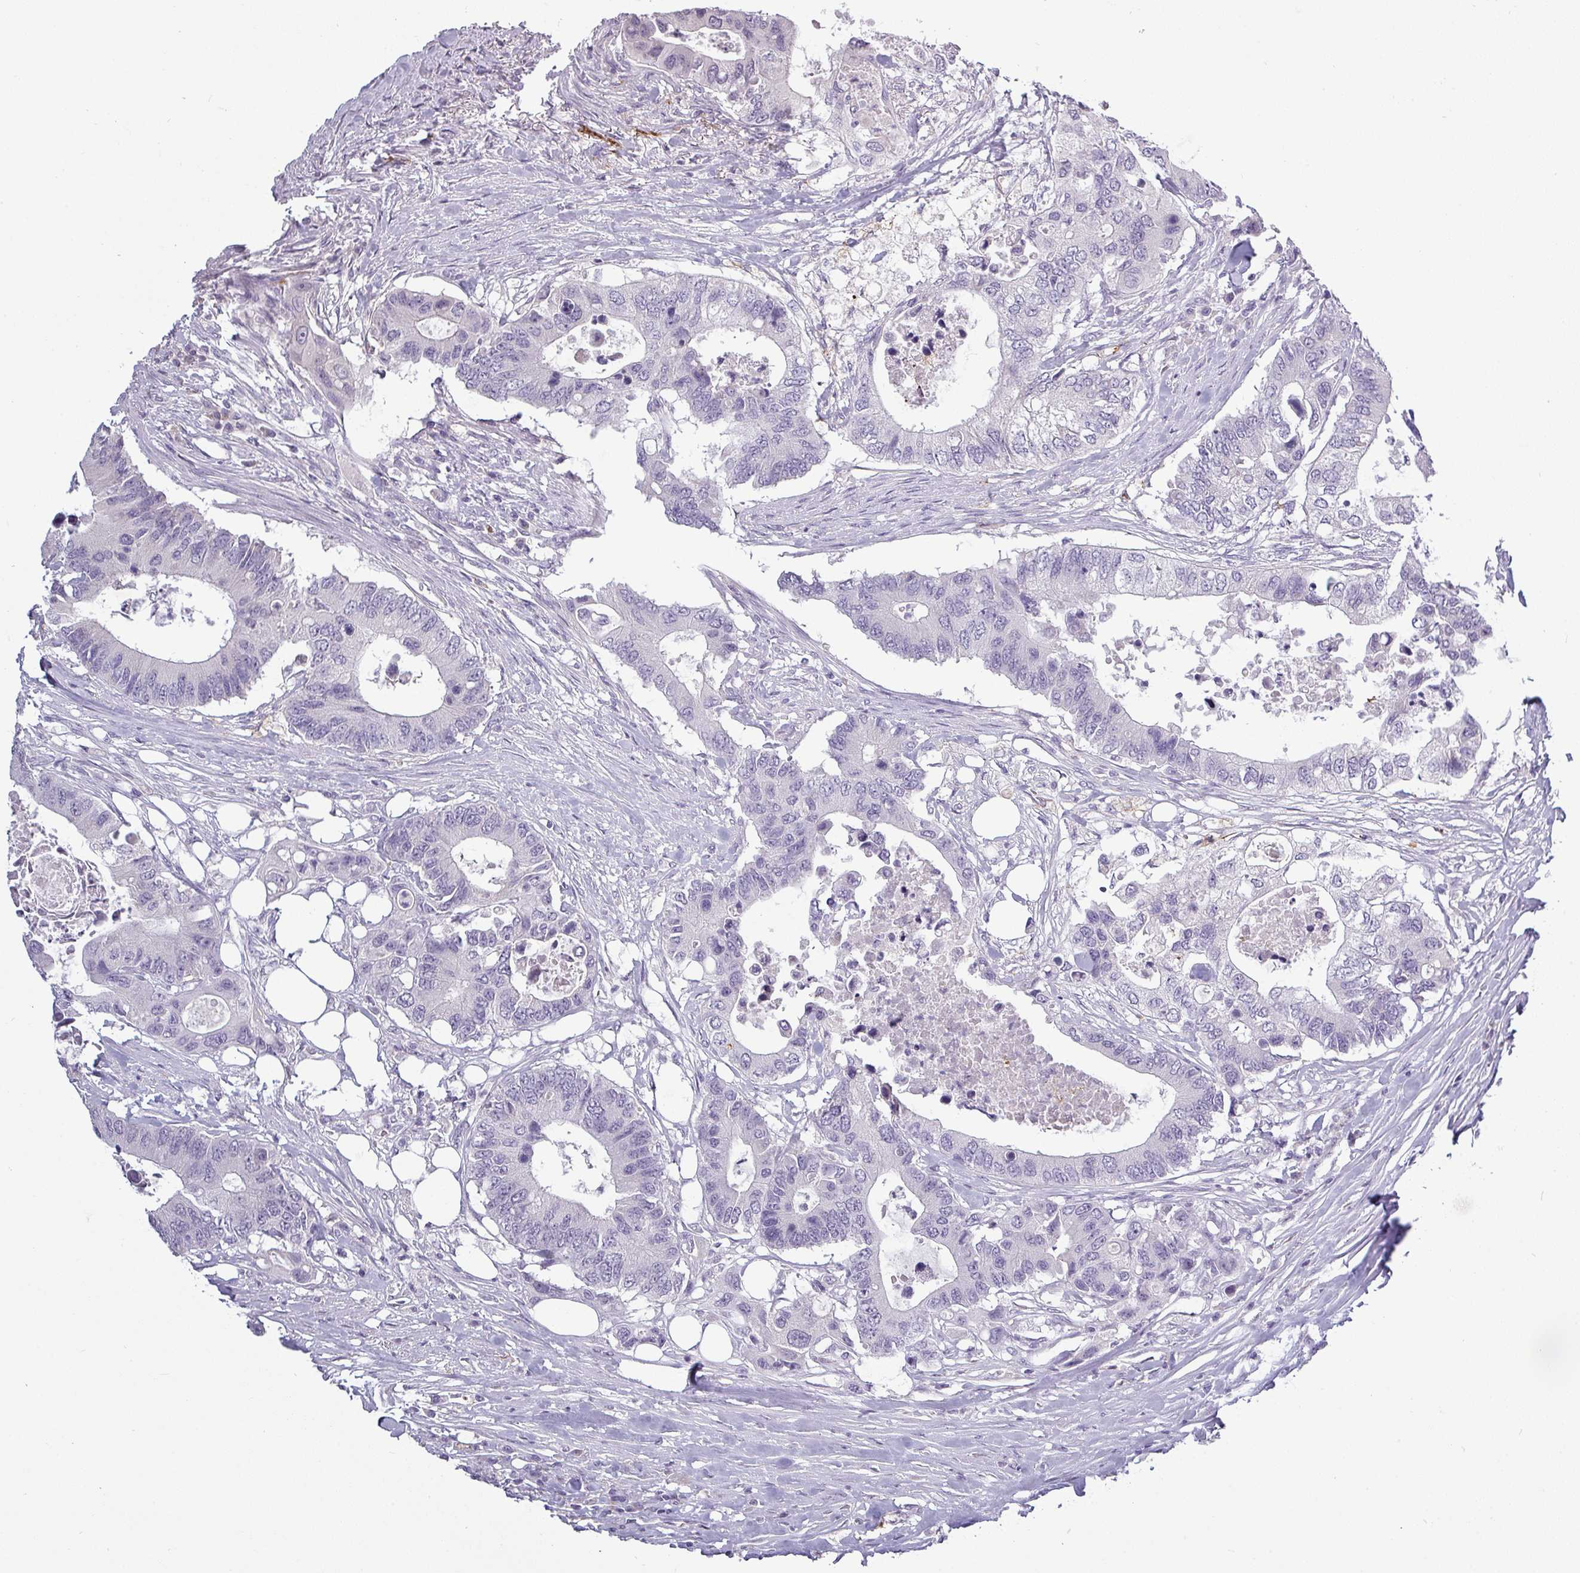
{"staining": {"intensity": "negative", "quantity": "none", "location": "none"}, "tissue": "colorectal cancer", "cell_type": "Tumor cells", "image_type": "cancer", "snomed": [{"axis": "morphology", "description": "Adenocarcinoma, NOS"}, {"axis": "topography", "description": "Colon"}], "caption": "DAB (3,3'-diaminobenzidine) immunohistochemical staining of adenocarcinoma (colorectal) shows no significant positivity in tumor cells.", "gene": "SLC26A9", "patient": {"sex": "male", "age": 71}}